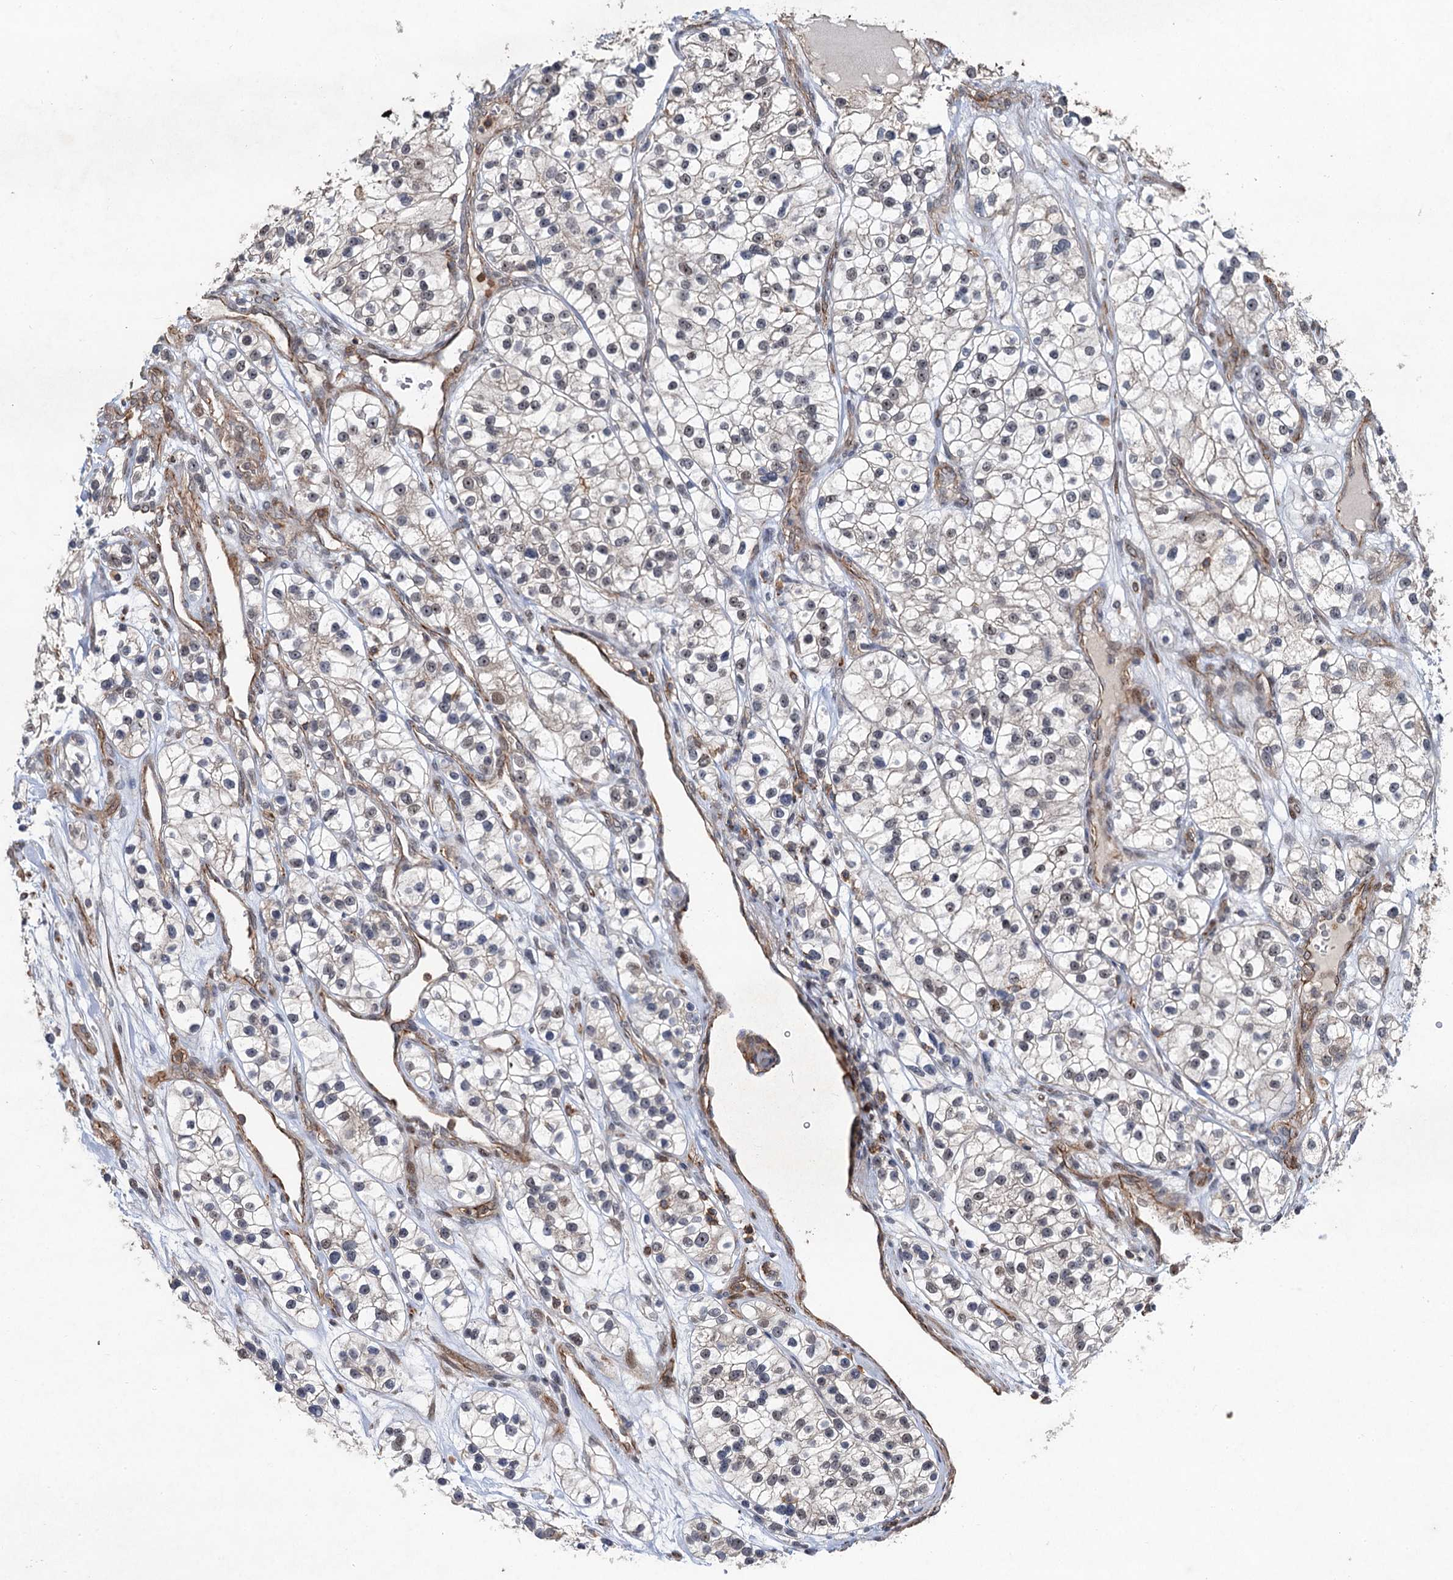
{"staining": {"intensity": "negative", "quantity": "none", "location": "none"}, "tissue": "renal cancer", "cell_type": "Tumor cells", "image_type": "cancer", "snomed": [{"axis": "morphology", "description": "Adenocarcinoma, NOS"}, {"axis": "topography", "description": "Kidney"}], "caption": "The IHC micrograph has no significant staining in tumor cells of renal cancer (adenocarcinoma) tissue.", "gene": "TMA16", "patient": {"sex": "female", "age": 57}}